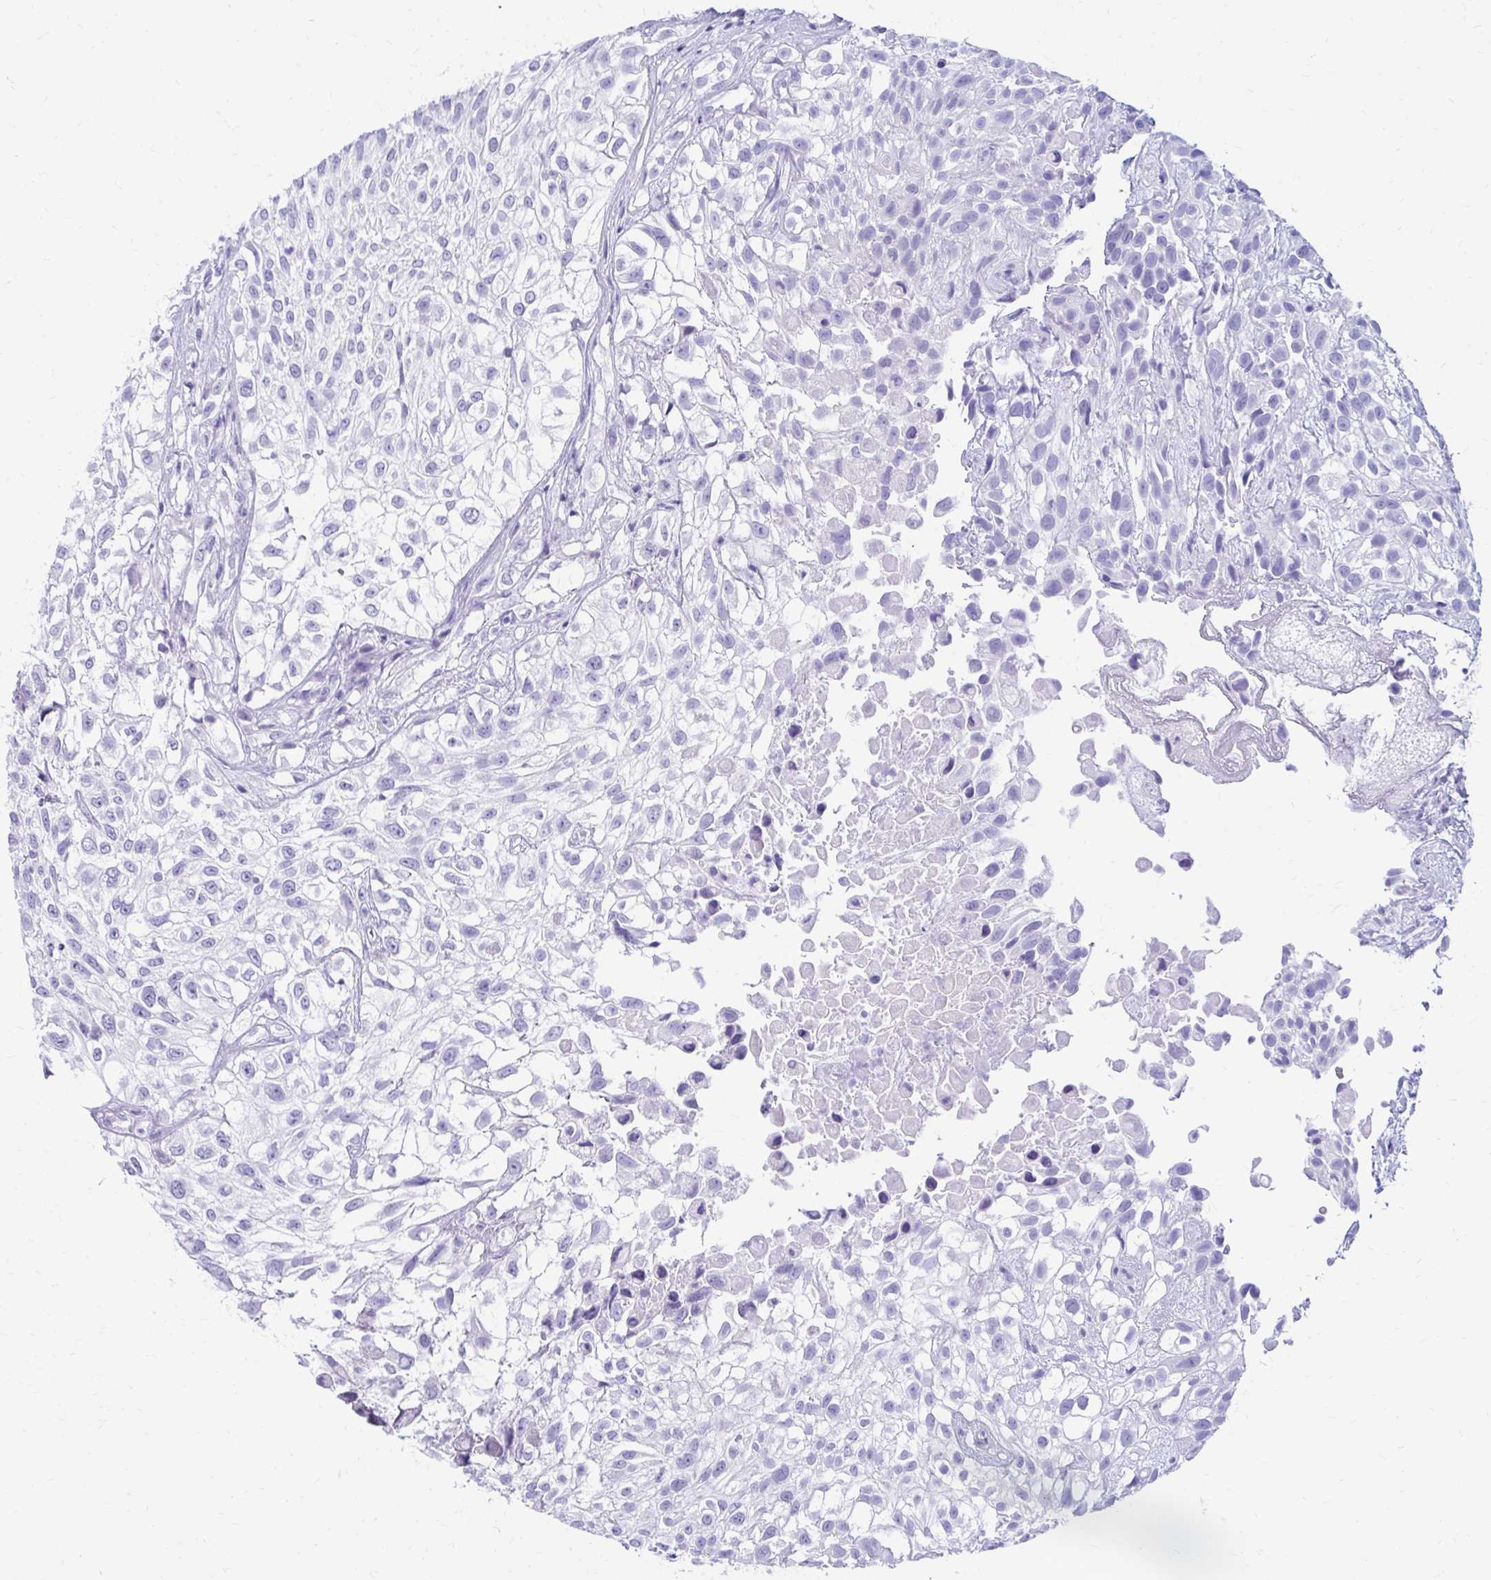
{"staining": {"intensity": "negative", "quantity": "none", "location": "none"}, "tissue": "urothelial cancer", "cell_type": "Tumor cells", "image_type": "cancer", "snomed": [{"axis": "morphology", "description": "Urothelial carcinoma, High grade"}, {"axis": "topography", "description": "Urinary bladder"}], "caption": "This image is of urothelial cancer stained with immunohistochemistry (IHC) to label a protein in brown with the nuclei are counter-stained blue. There is no expression in tumor cells. (Immunohistochemistry, brightfield microscopy, high magnification).", "gene": "NSG2", "patient": {"sex": "male", "age": 56}}